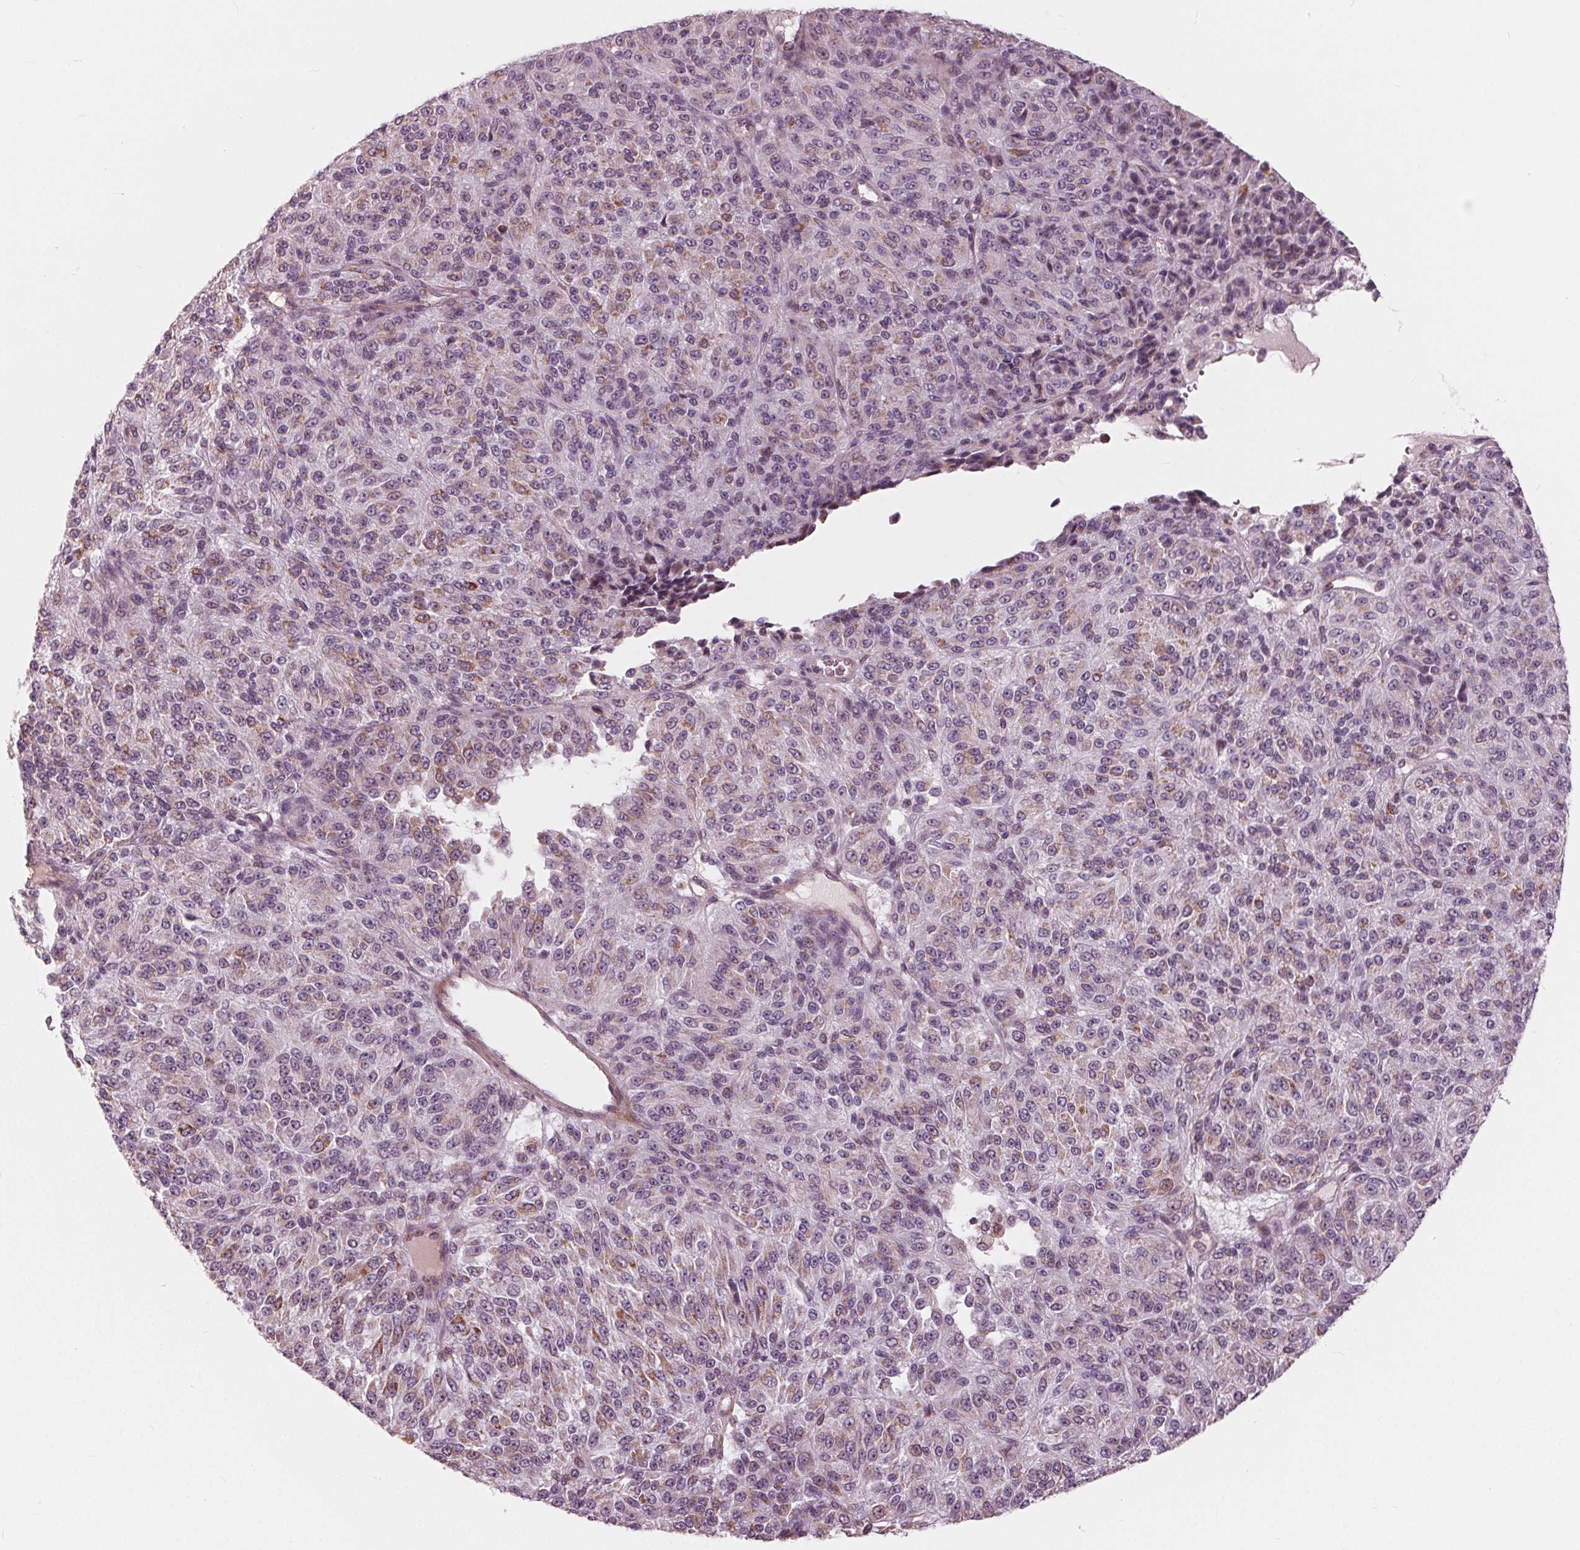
{"staining": {"intensity": "weak", "quantity": "<25%", "location": "cytoplasmic/membranous"}, "tissue": "melanoma", "cell_type": "Tumor cells", "image_type": "cancer", "snomed": [{"axis": "morphology", "description": "Malignant melanoma, Metastatic site"}, {"axis": "topography", "description": "Brain"}], "caption": "Immunohistochemistry of human melanoma displays no expression in tumor cells.", "gene": "DCAF4L2", "patient": {"sex": "female", "age": 56}}